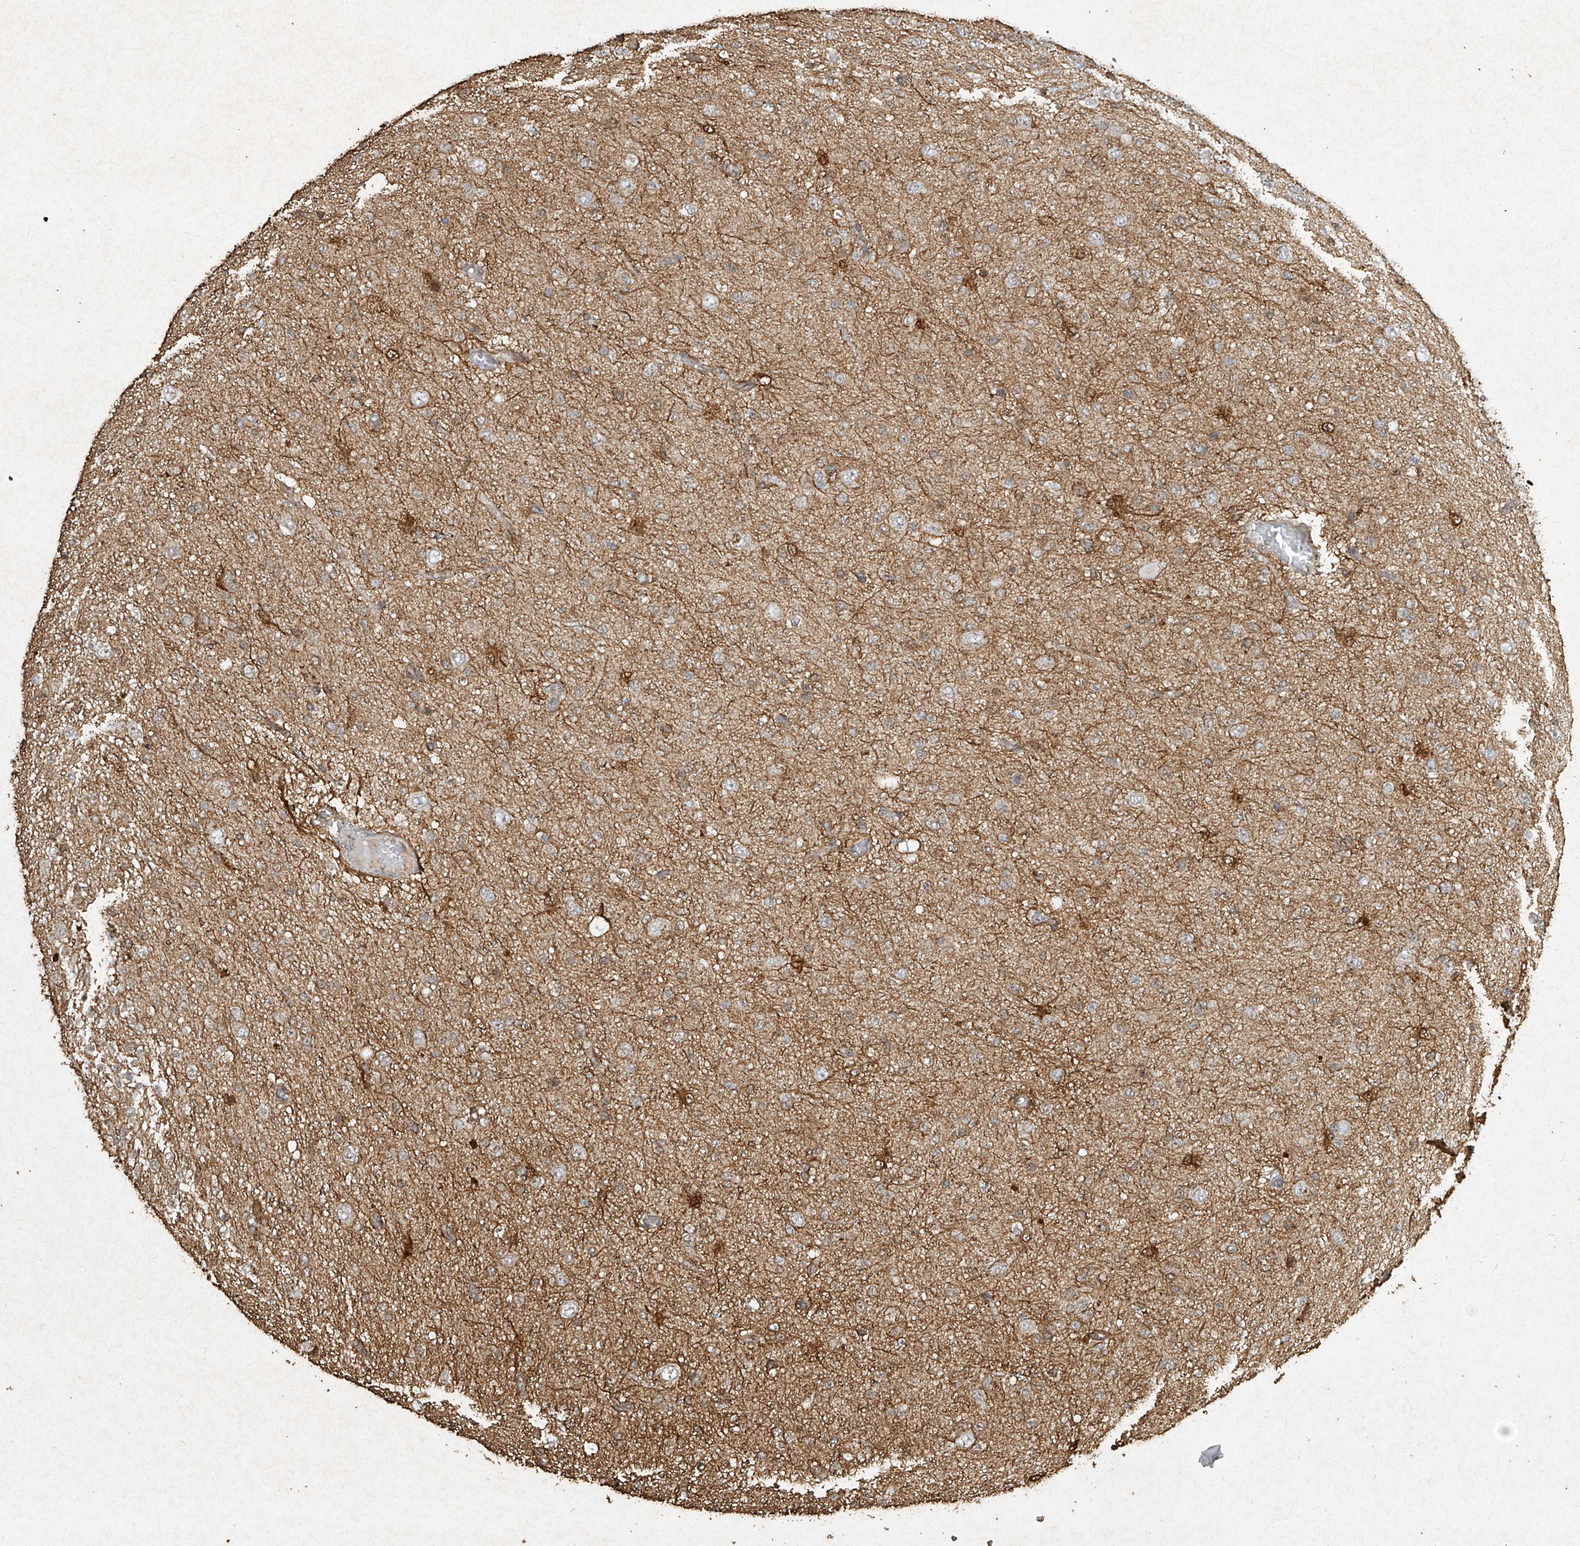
{"staining": {"intensity": "negative", "quantity": "none", "location": "none"}, "tissue": "glioma", "cell_type": "Tumor cells", "image_type": "cancer", "snomed": [{"axis": "morphology", "description": "Glioma, malignant, High grade"}, {"axis": "topography", "description": "pancreas cauda"}], "caption": "Tumor cells show no significant protein expression in malignant glioma (high-grade).", "gene": "ERBB3", "patient": {"sex": "male", "age": 60}}